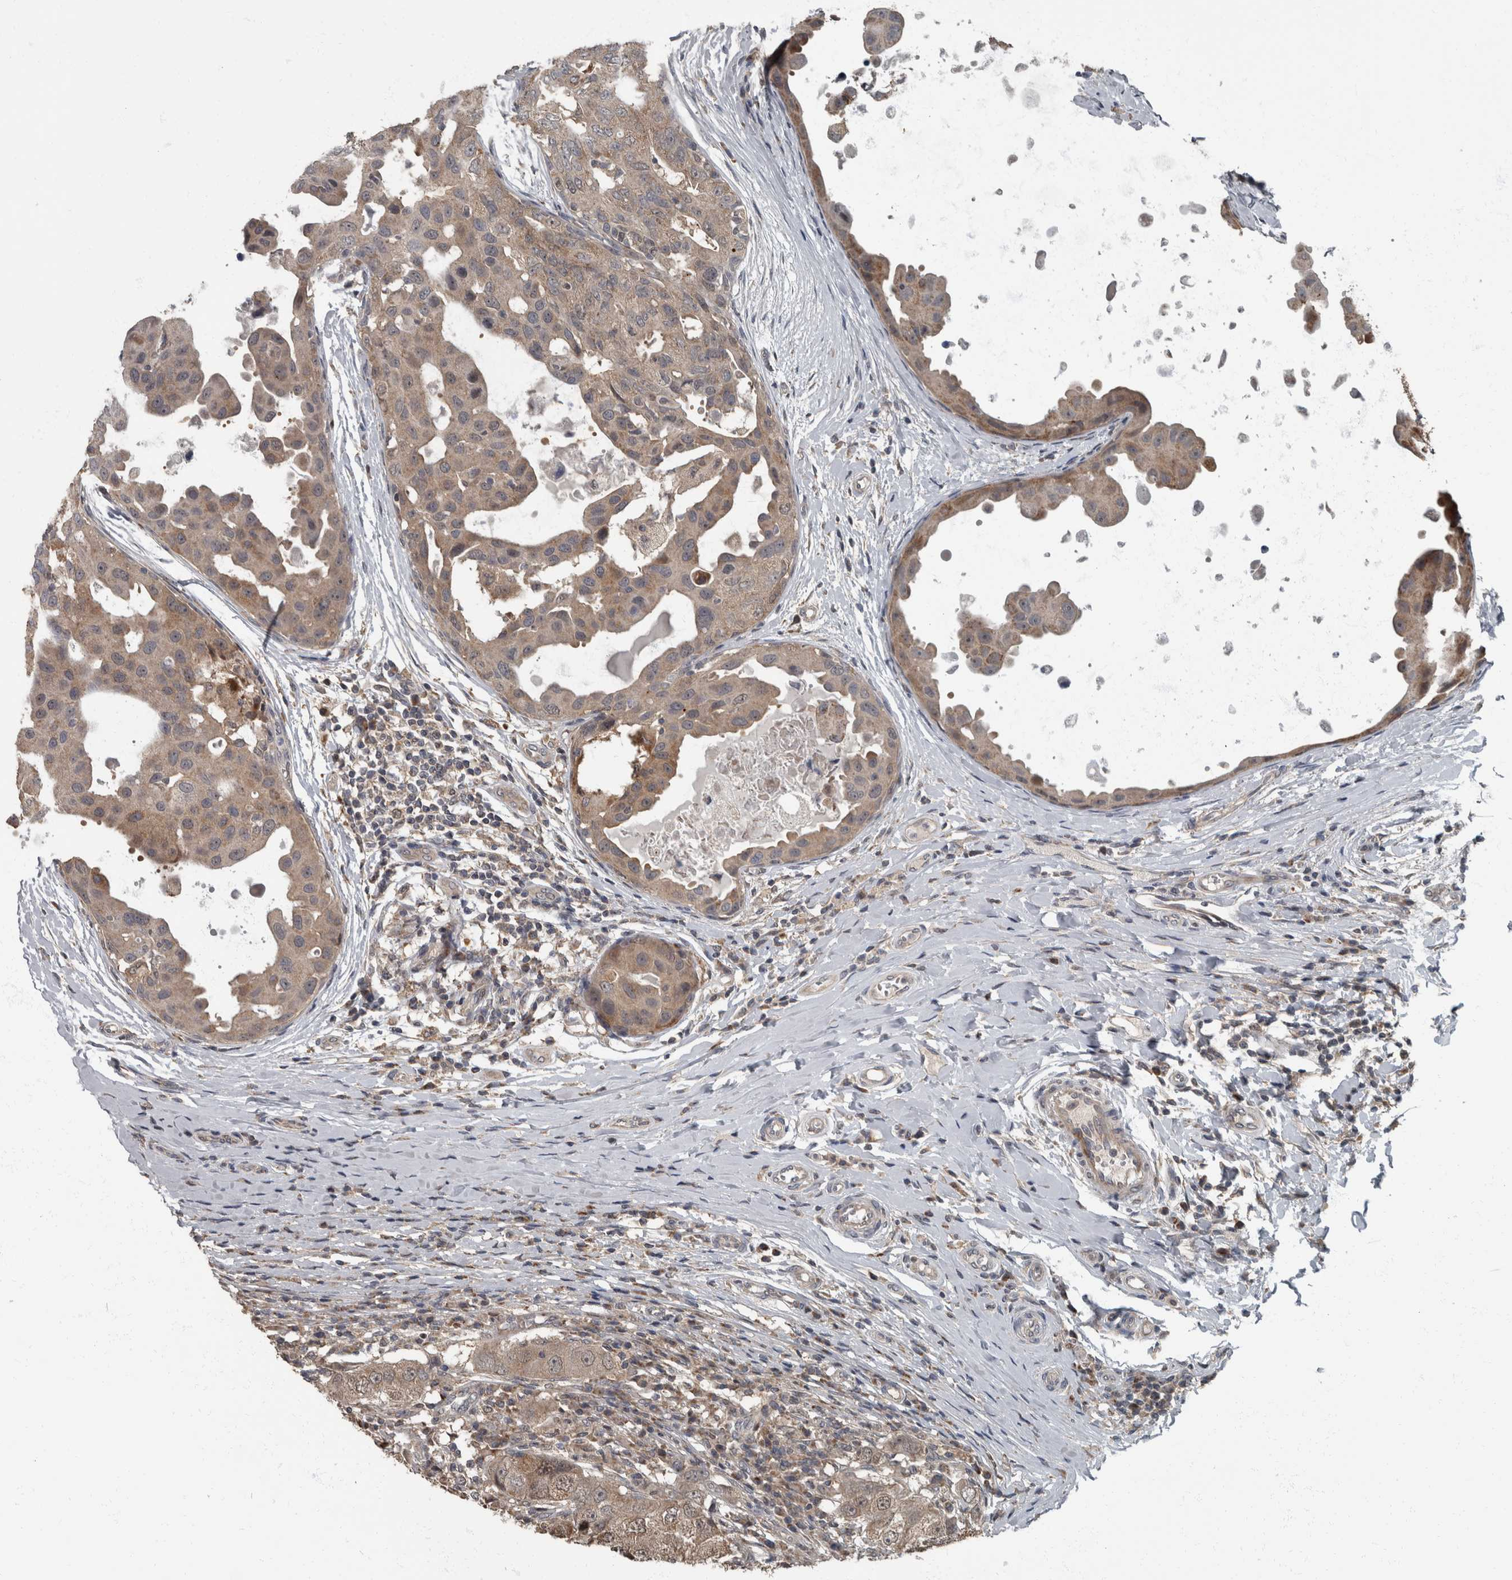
{"staining": {"intensity": "weak", "quantity": ">75%", "location": "cytoplasmic/membranous"}, "tissue": "breast cancer", "cell_type": "Tumor cells", "image_type": "cancer", "snomed": [{"axis": "morphology", "description": "Duct carcinoma"}, {"axis": "topography", "description": "Breast"}], "caption": "Infiltrating ductal carcinoma (breast) was stained to show a protein in brown. There is low levels of weak cytoplasmic/membranous positivity in approximately >75% of tumor cells.", "gene": "RABGGTB", "patient": {"sex": "female", "age": 27}}